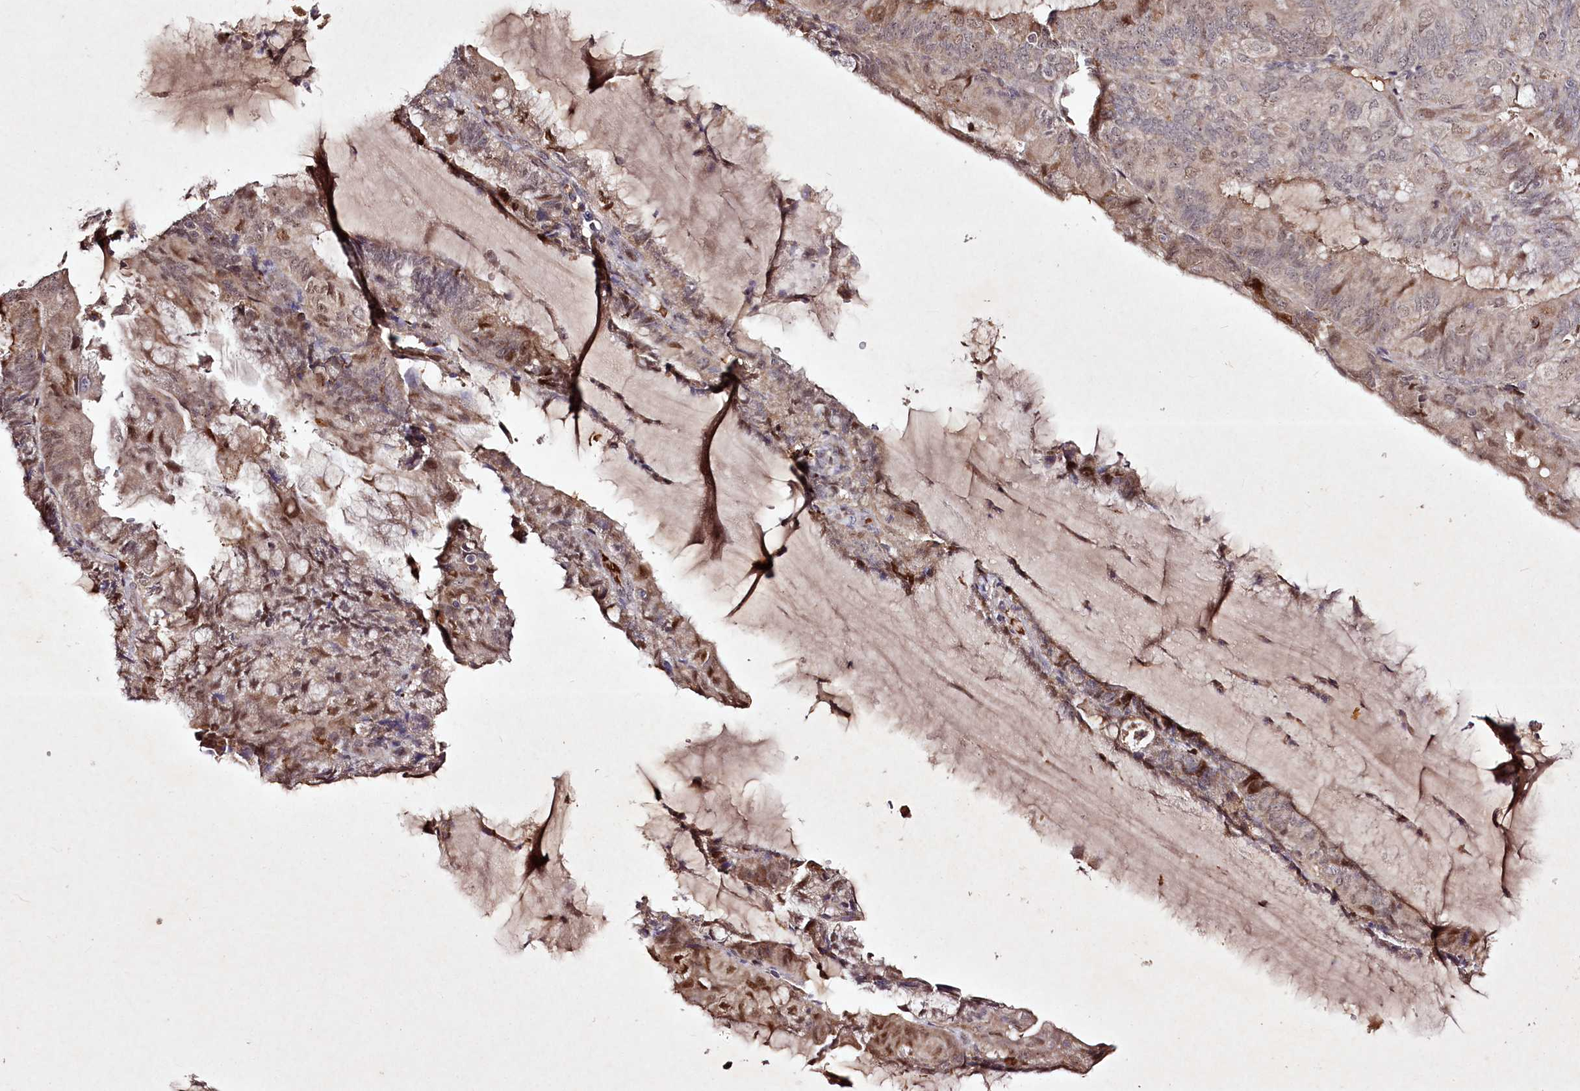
{"staining": {"intensity": "moderate", "quantity": "<25%", "location": "cytoplasmic/membranous,nuclear"}, "tissue": "endometrial cancer", "cell_type": "Tumor cells", "image_type": "cancer", "snomed": [{"axis": "morphology", "description": "Adenocarcinoma, NOS"}, {"axis": "topography", "description": "Endometrium"}], "caption": "Immunohistochemistry photomicrograph of neoplastic tissue: human adenocarcinoma (endometrial) stained using immunohistochemistry shows low levels of moderate protein expression localized specifically in the cytoplasmic/membranous and nuclear of tumor cells, appearing as a cytoplasmic/membranous and nuclear brown color.", "gene": "DMP1", "patient": {"sex": "female", "age": 81}}